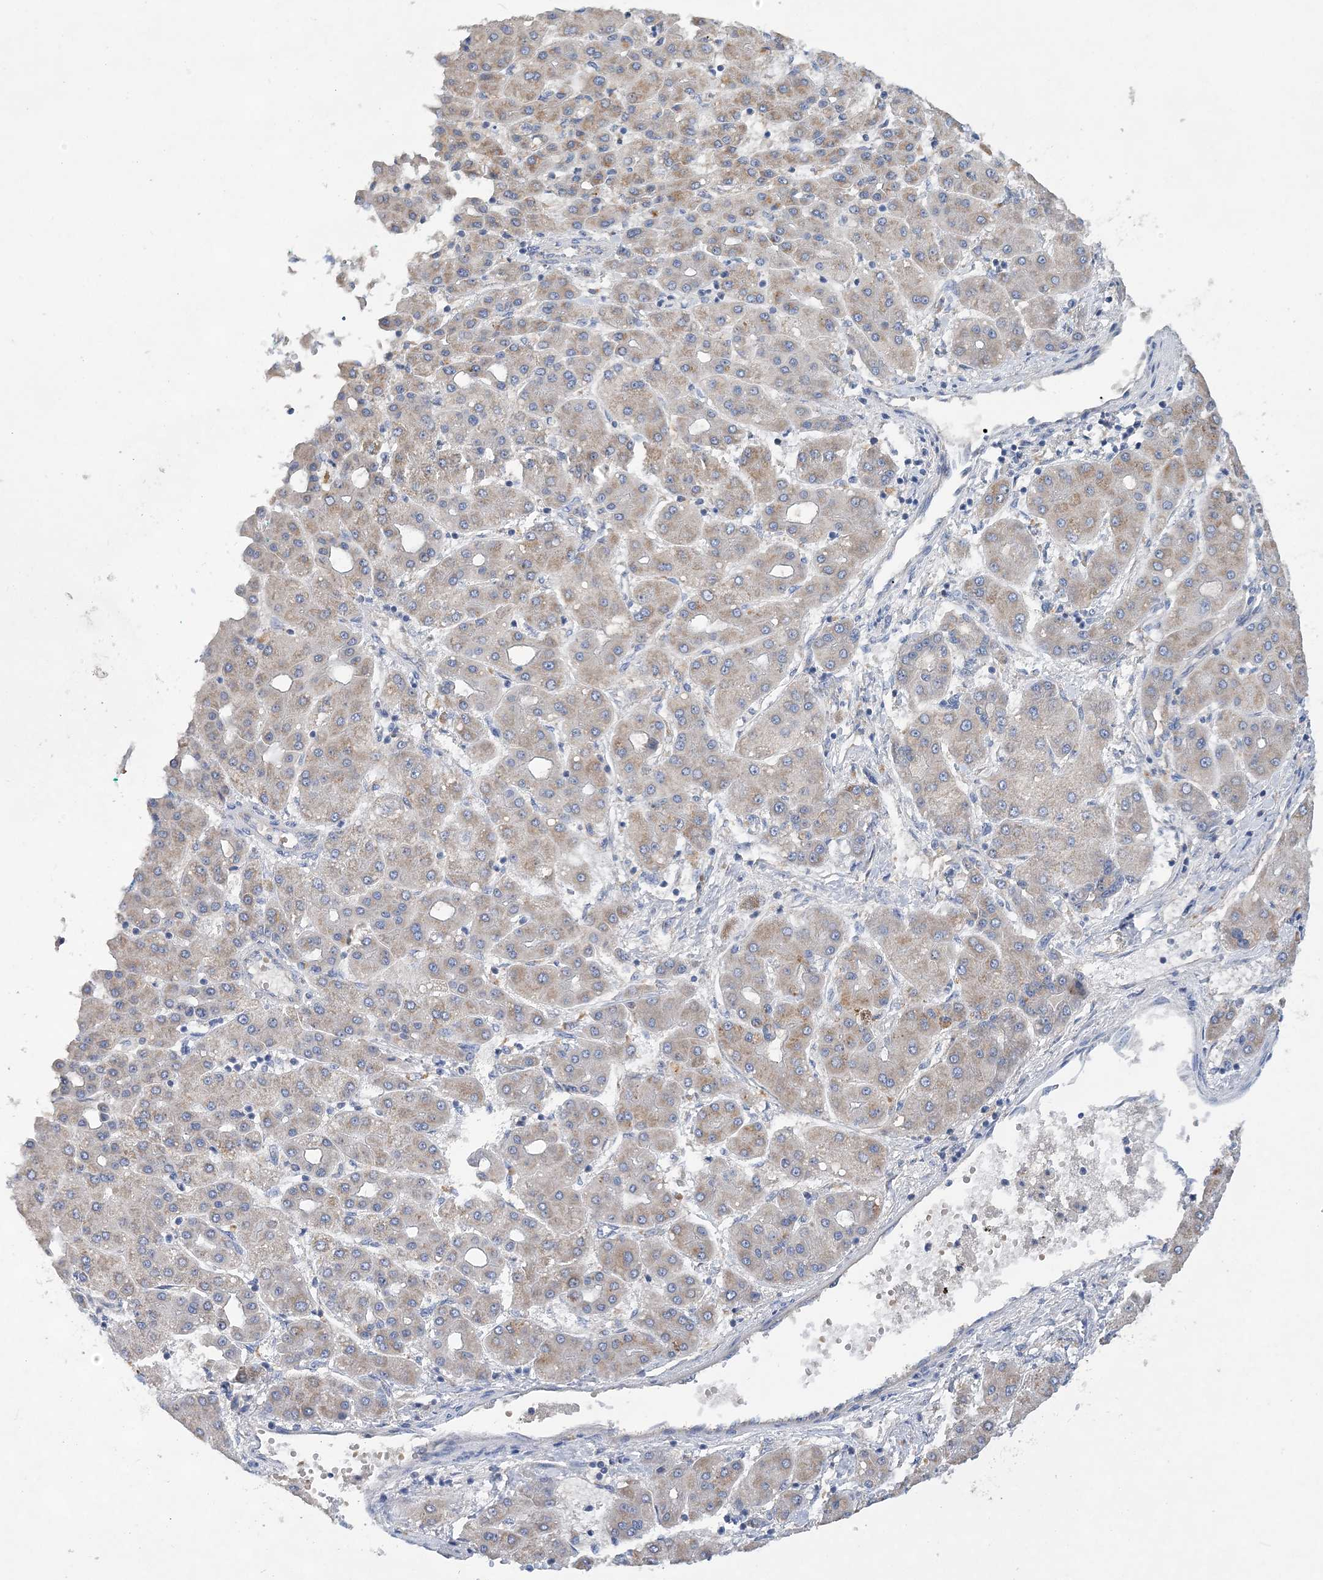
{"staining": {"intensity": "weak", "quantity": "25%-75%", "location": "cytoplasmic/membranous"}, "tissue": "liver cancer", "cell_type": "Tumor cells", "image_type": "cancer", "snomed": [{"axis": "morphology", "description": "Carcinoma, Hepatocellular, NOS"}, {"axis": "topography", "description": "Liver"}], "caption": "This histopathology image exhibits immunohistochemistry (IHC) staining of hepatocellular carcinoma (liver), with low weak cytoplasmic/membranous expression in about 25%-75% of tumor cells.", "gene": "TRAPPC13", "patient": {"sex": "male", "age": 65}}